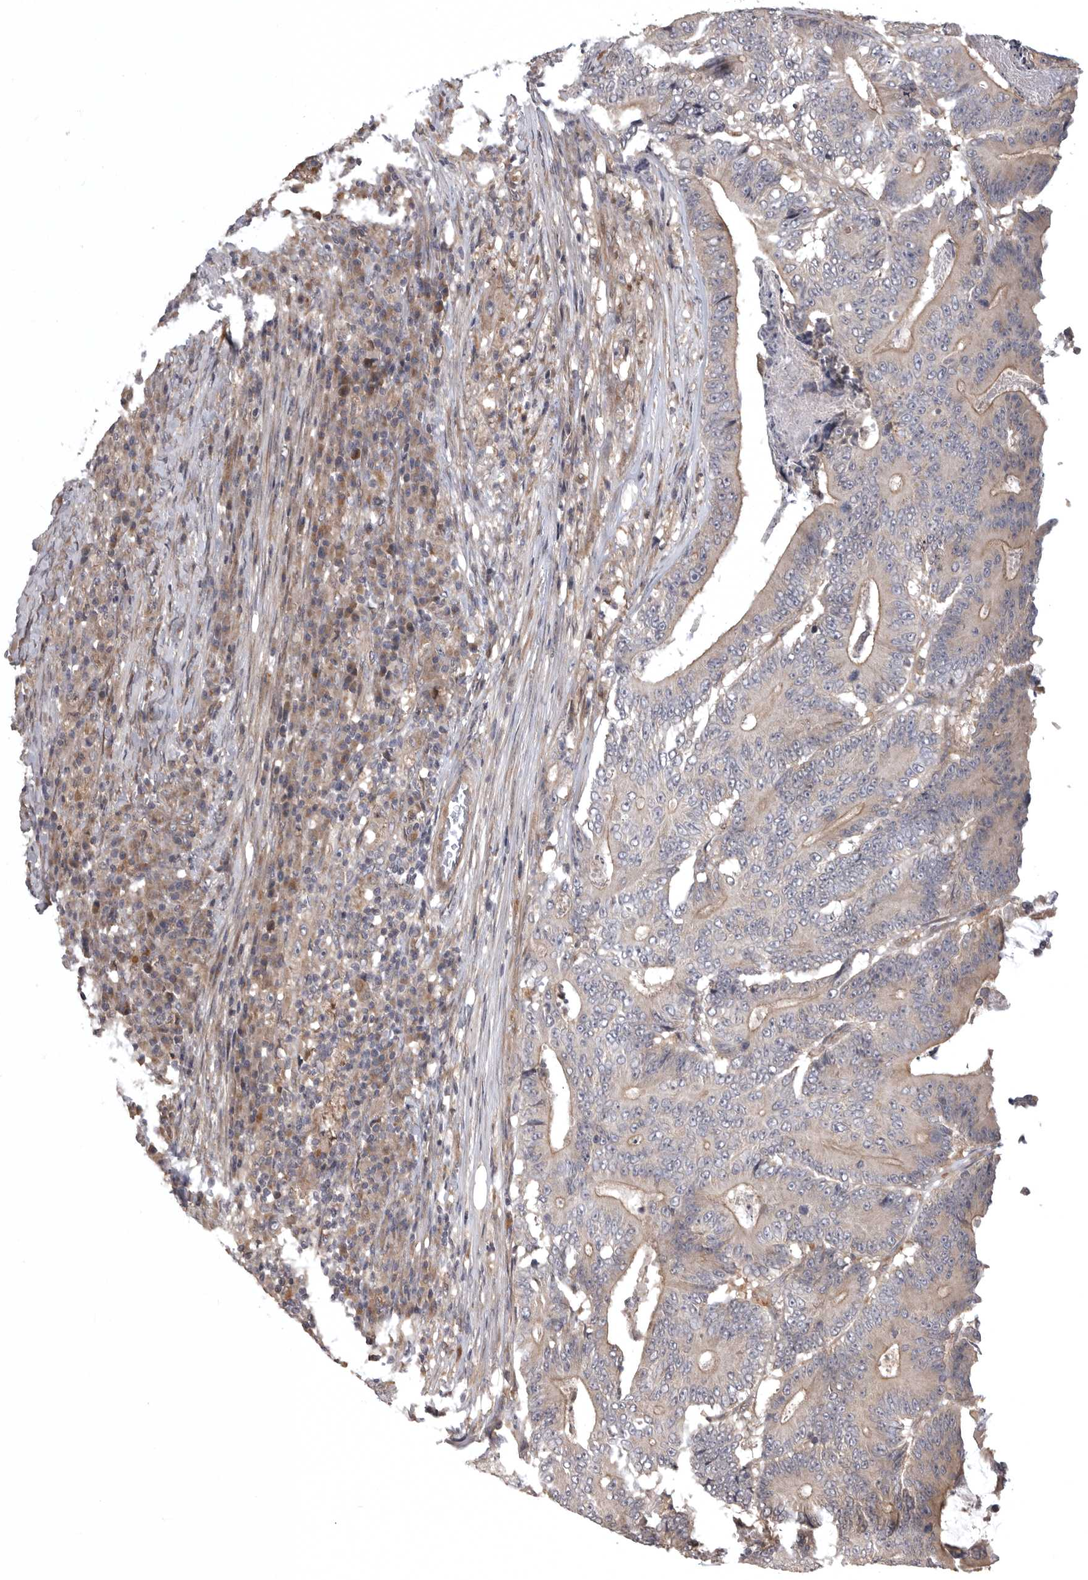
{"staining": {"intensity": "moderate", "quantity": "25%-75%", "location": "cytoplasmic/membranous"}, "tissue": "colorectal cancer", "cell_type": "Tumor cells", "image_type": "cancer", "snomed": [{"axis": "morphology", "description": "Adenocarcinoma, NOS"}, {"axis": "topography", "description": "Colon"}], "caption": "This image reveals immunohistochemistry staining of human adenocarcinoma (colorectal), with medium moderate cytoplasmic/membranous positivity in approximately 25%-75% of tumor cells.", "gene": "CUEDC1", "patient": {"sex": "male", "age": 83}}